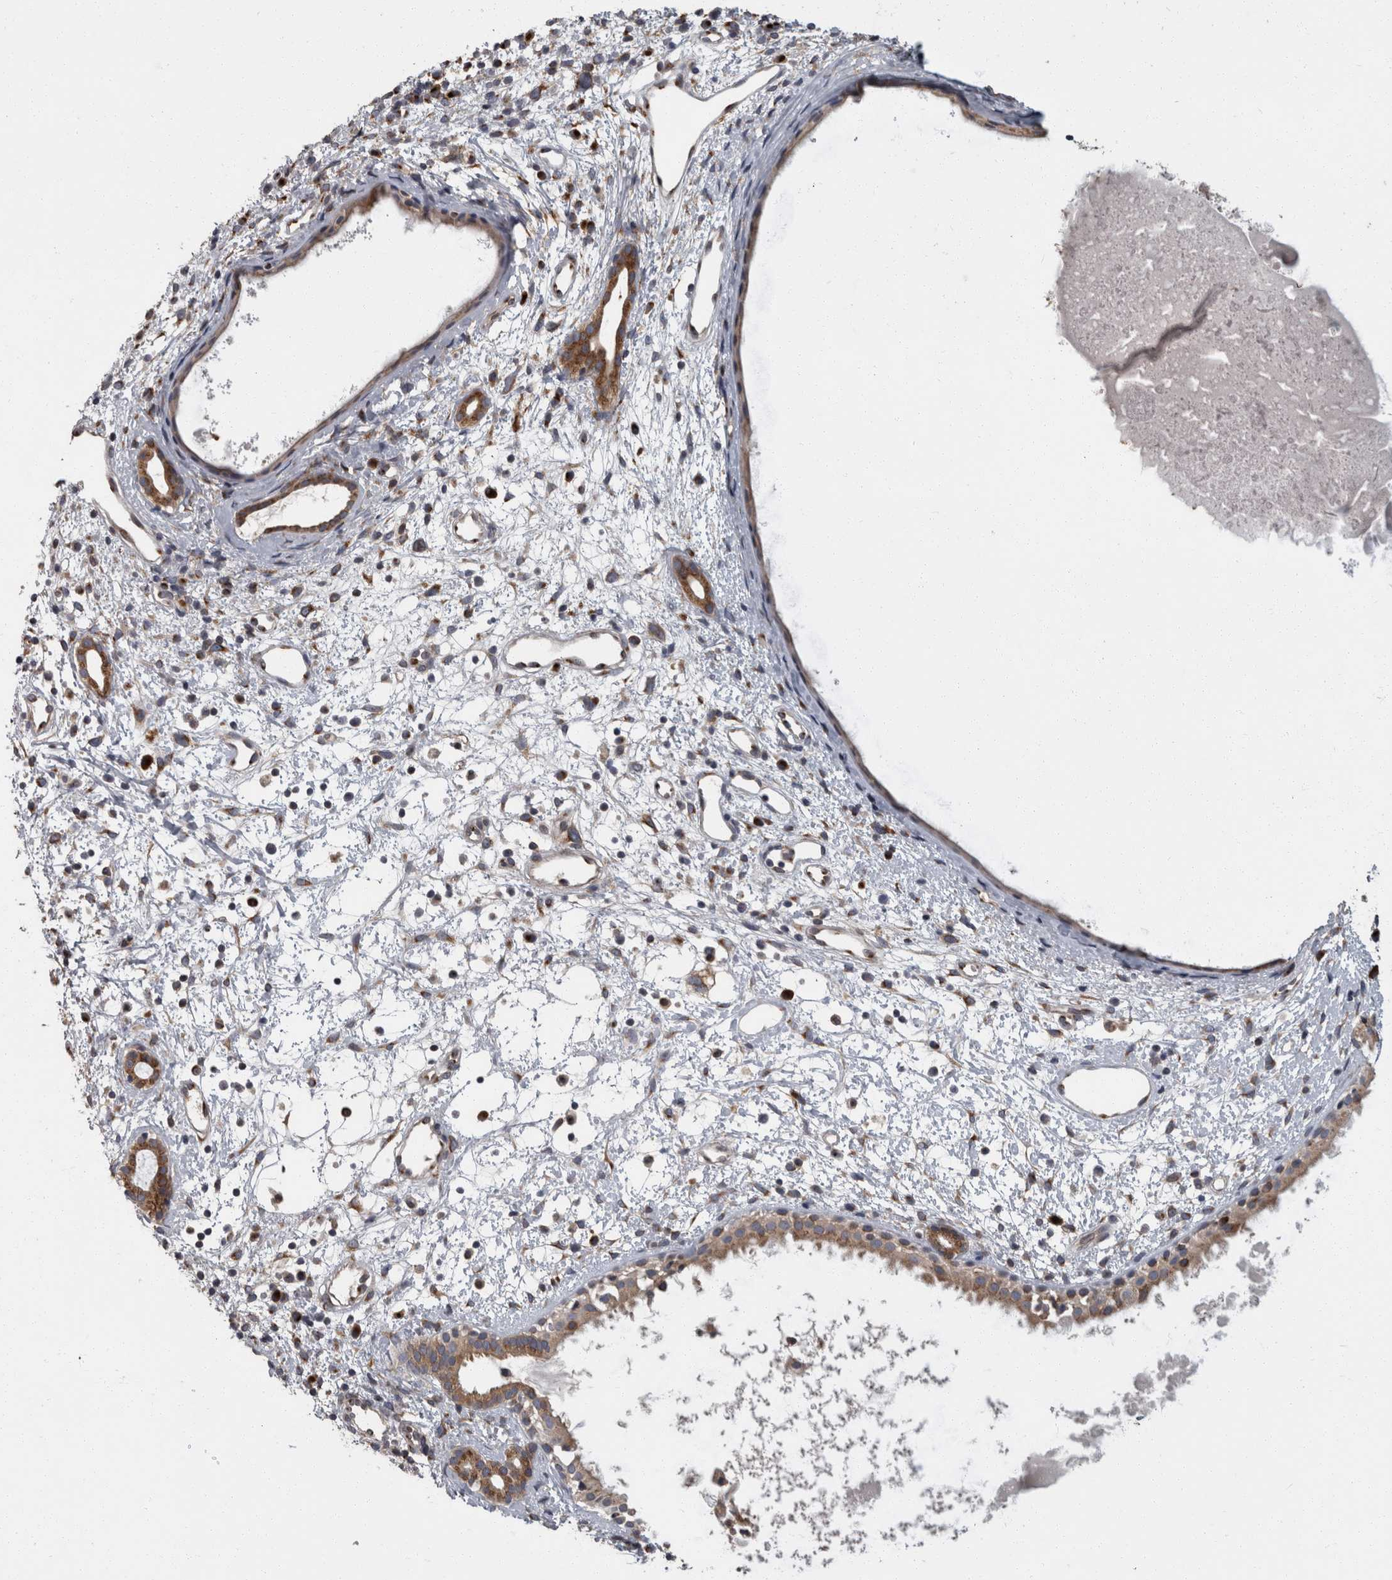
{"staining": {"intensity": "weak", "quantity": "25%-75%", "location": "cytoplasmic/membranous"}, "tissue": "nasopharynx", "cell_type": "Respiratory epithelial cells", "image_type": "normal", "snomed": [{"axis": "morphology", "description": "Normal tissue, NOS"}, {"axis": "topography", "description": "Nasopharynx"}], "caption": "DAB immunohistochemical staining of normal human nasopharynx demonstrates weak cytoplasmic/membranous protein staining in about 25%-75% of respiratory epithelial cells.", "gene": "LMAN2L", "patient": {"sex": "male", "age": 22}}